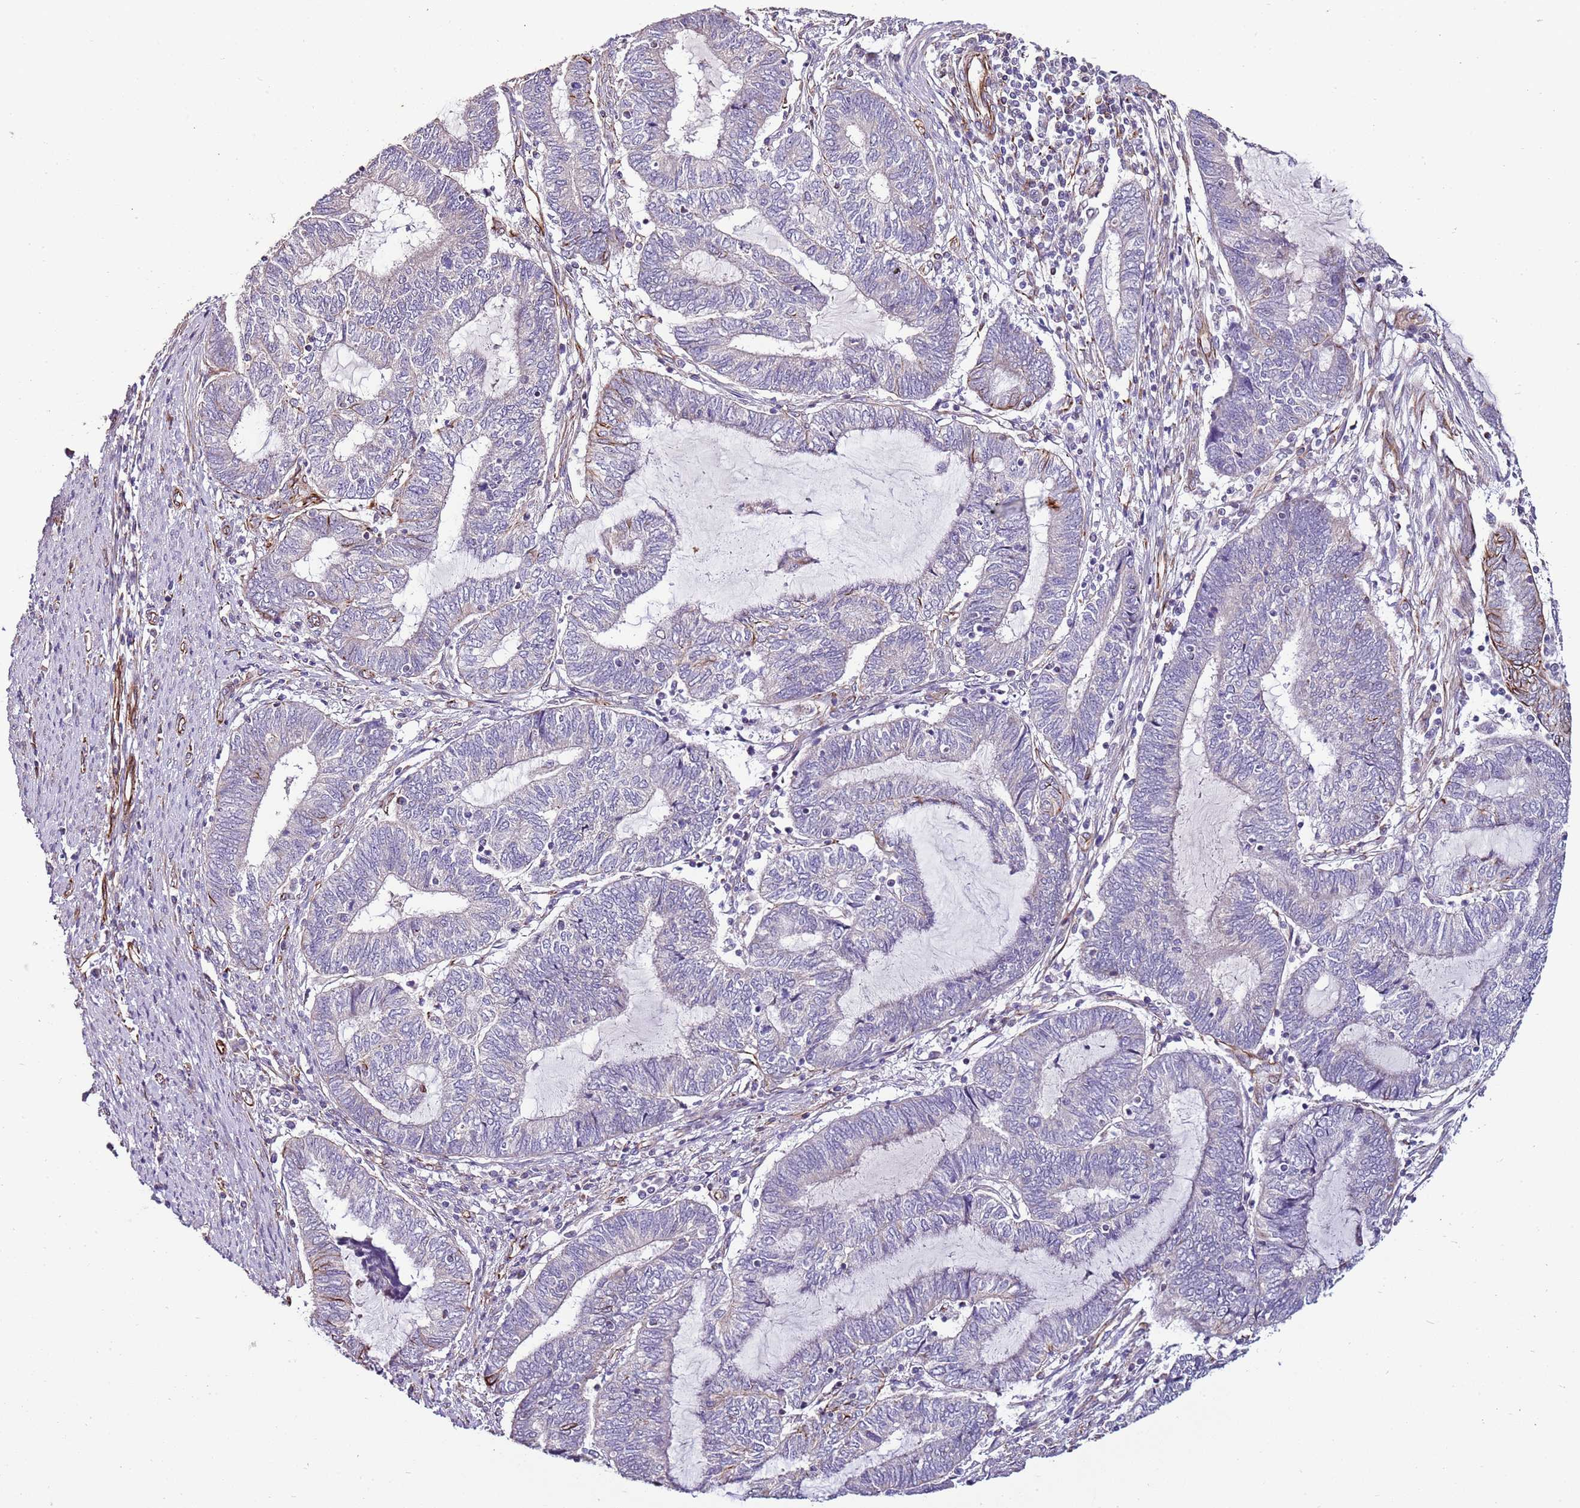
{"staining": {"intensity": "negative", "quantity": "none", "location": "none"}, "tissue": "endometrial cancer", "cell_type": "Tumor cells", "image_type": "cancer", "snomed": [{"axis": "morphology", "description": "Adenocarcinoma, NOS"}, {"axis": "topography", "description": "Uterus"}, {"axis": "topography", "description": "Endometrium"}], "caption": "This is a micrograph of immunohistochemistry staining of endometrial cancer (adenocarcinoma), which shows no staining in tumor cells.", "gene": "ZNF786", "patient": {"sex": "female", "age": 70}}